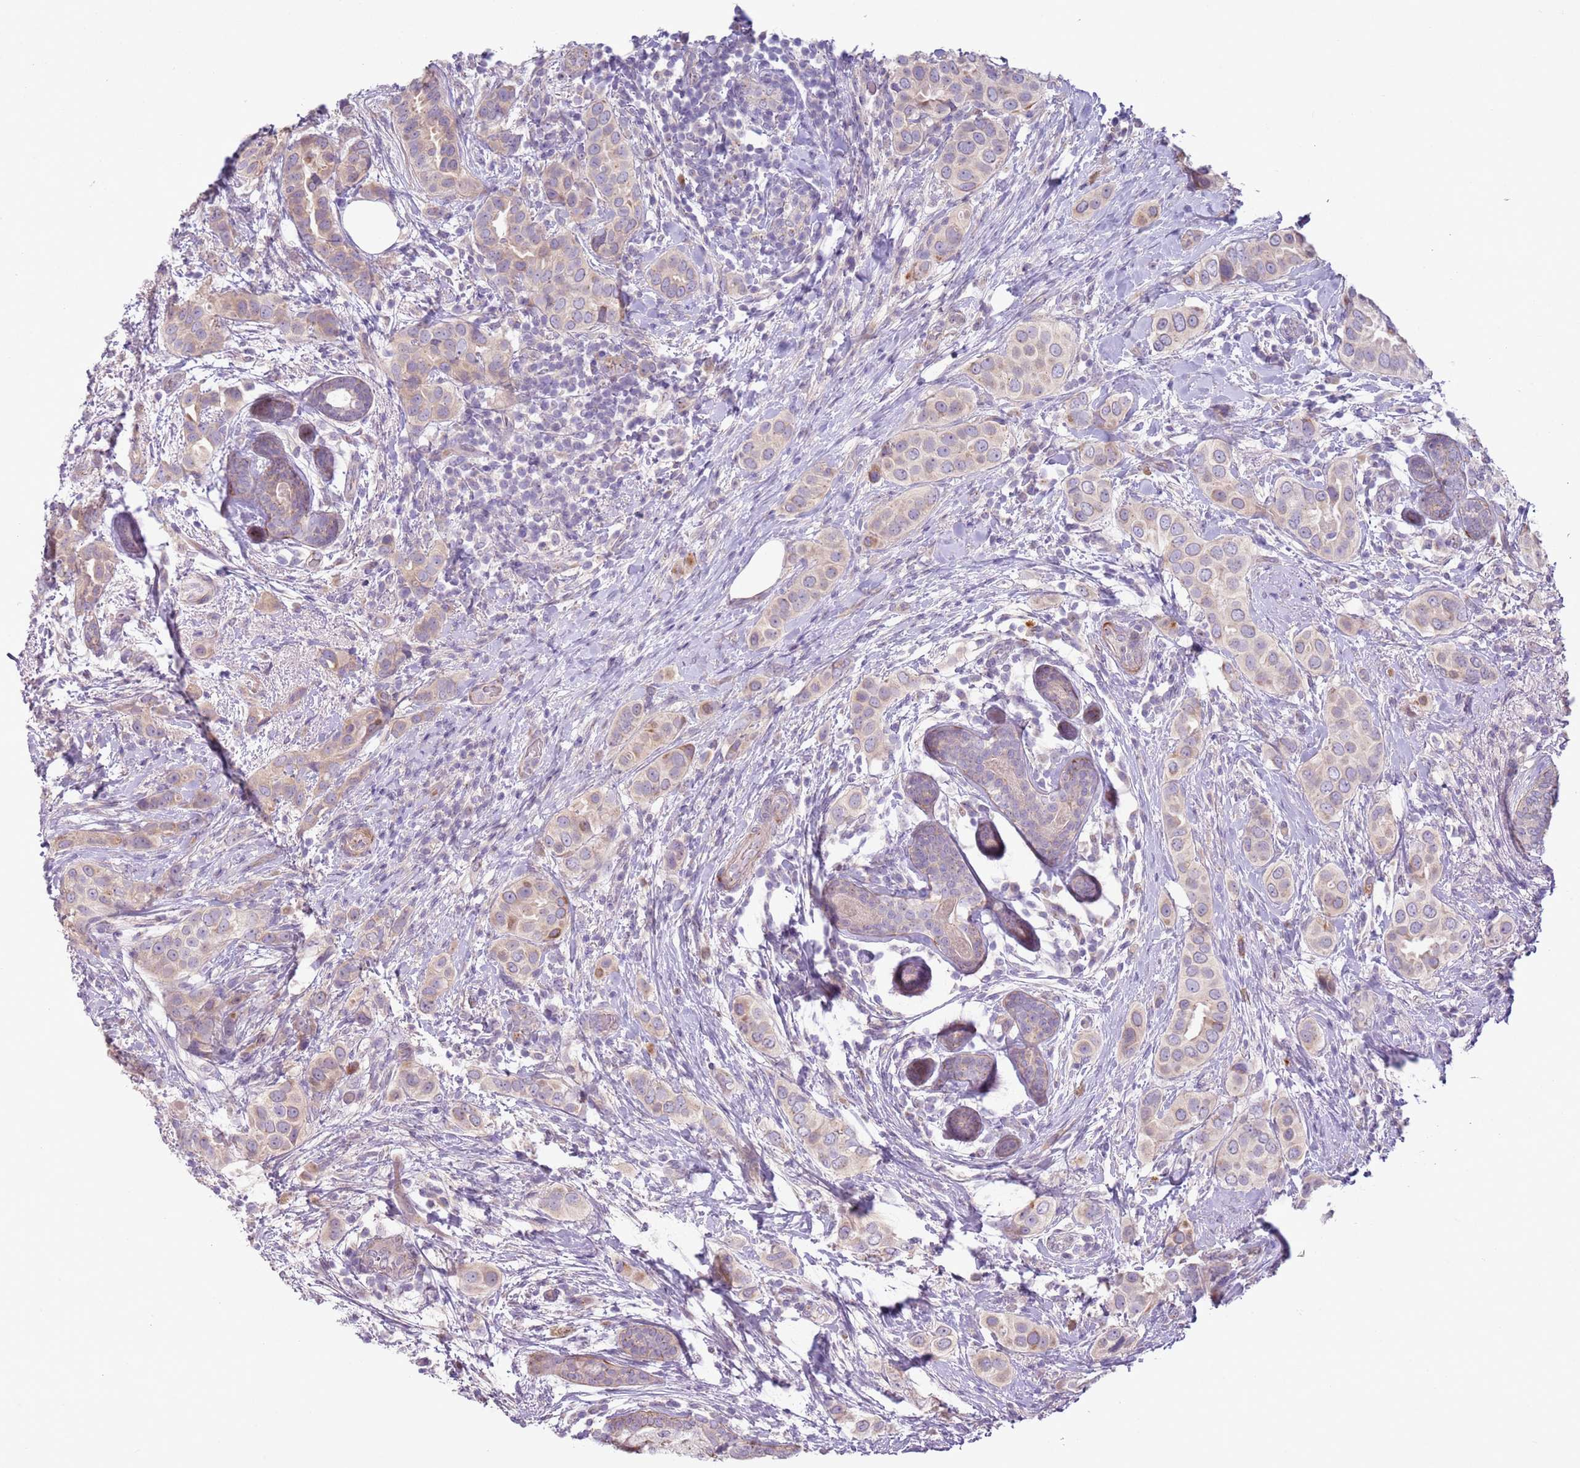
{"staining": {"intensity": "moderate", "quantity": "<25%", "location": "cytoplasmic/membranous"}, "tissue": "breast cancer", "cell_type": "Tumor cells", "image_type": "cancer", "snomed": [{"axis": "morphology", "description": "Lobular carcinoma"}, {"axis": "topography", "description": "Breast"}], "caption": "There is low levels of moderate cytoplasmic/membranous staining in tumor cells of breast cancer (lobular carcinoma), as demonstrated by immunohistochemical staining (brown color).", "gene": "ZNF239", "patient": {"sex": "female", "age": 51}}